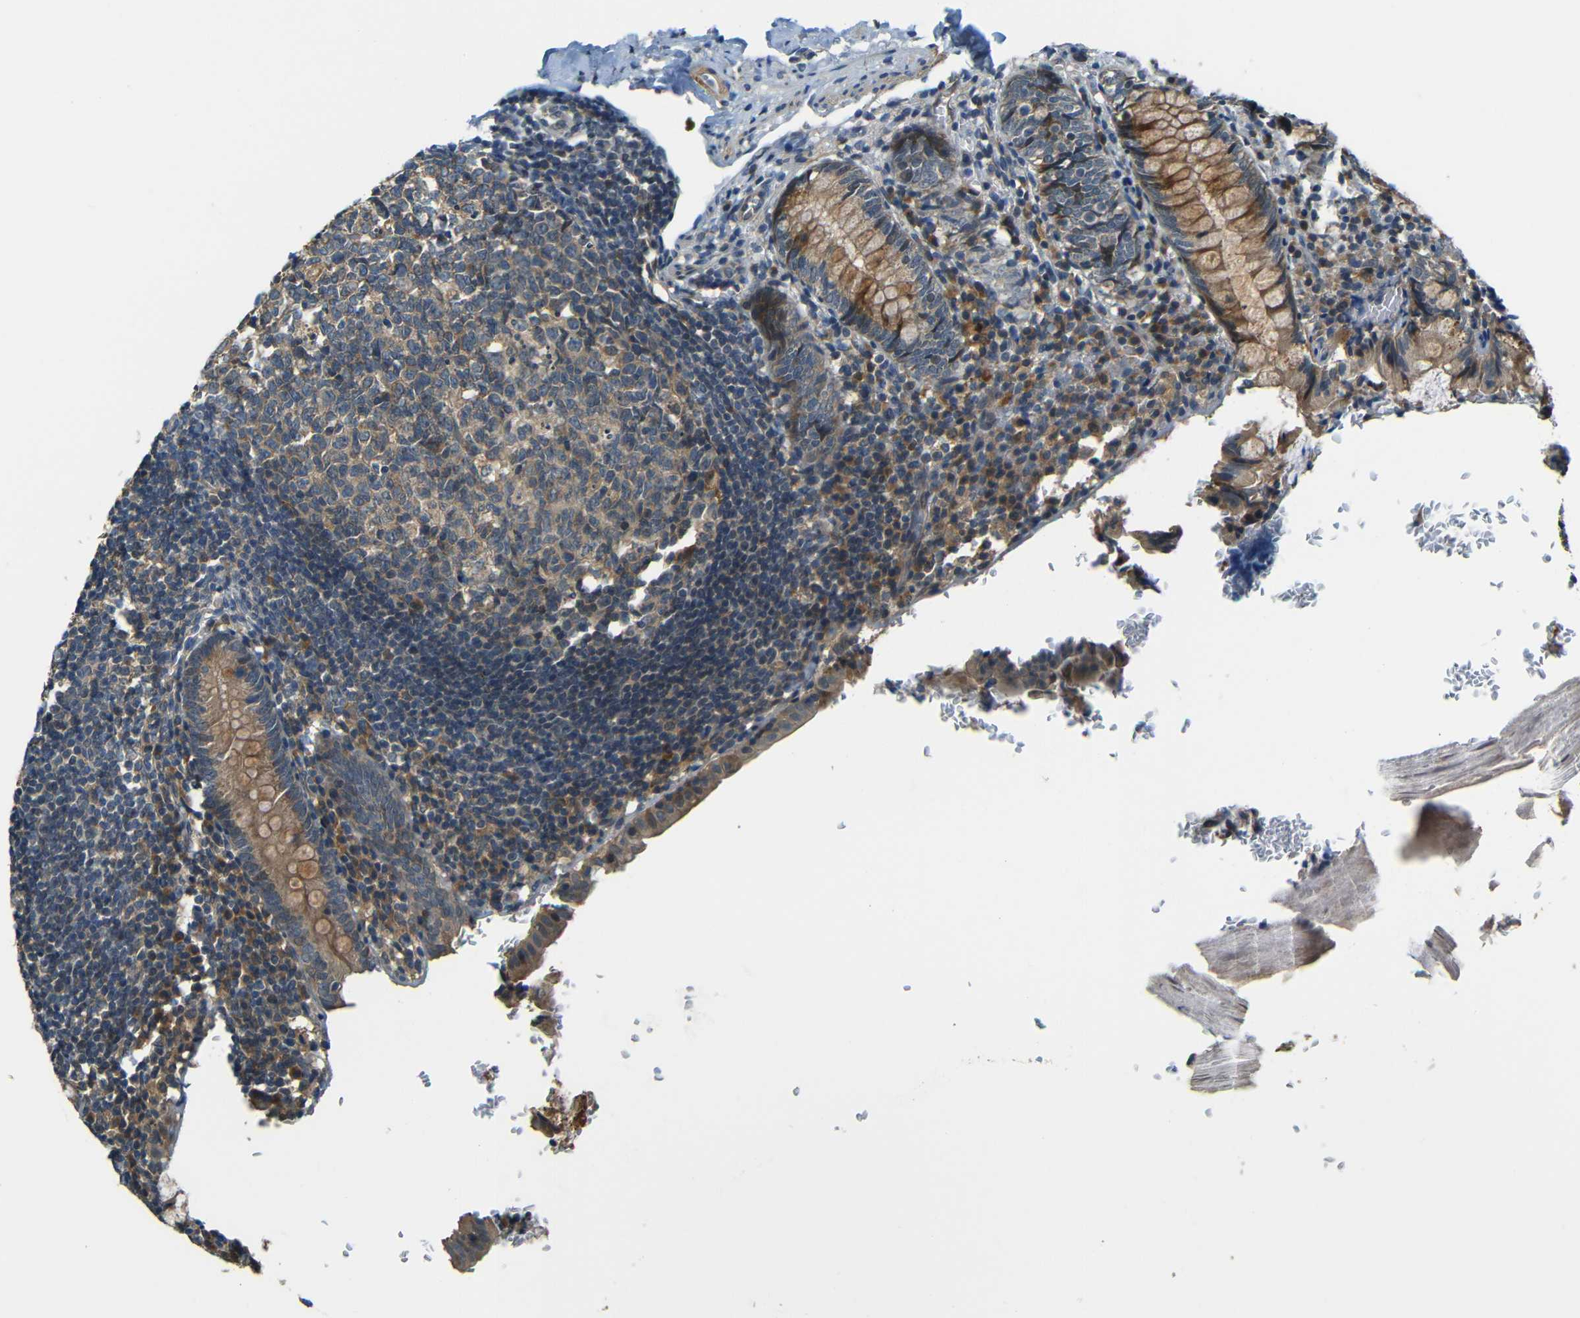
{"staining": {"intensity": "moderate", "quantity": ">75%", "location": "cytoplasmic/membranous"}, "tissue": "appendix", "cell_type": "Glandular cells", "image_type": "normal", "snomed": [{"axis": "morphology", "description": "Normal tissue, NOS"}, {"axis": "topography", "description": "Appendix"}], "caption": "Unremarkable appendix exhibits moderate cytoplasmic/membranous staining in approximately >75% of glandular cells.", "gene": "FNDC3A", "patient": {"sex": "female", "age": 10}}